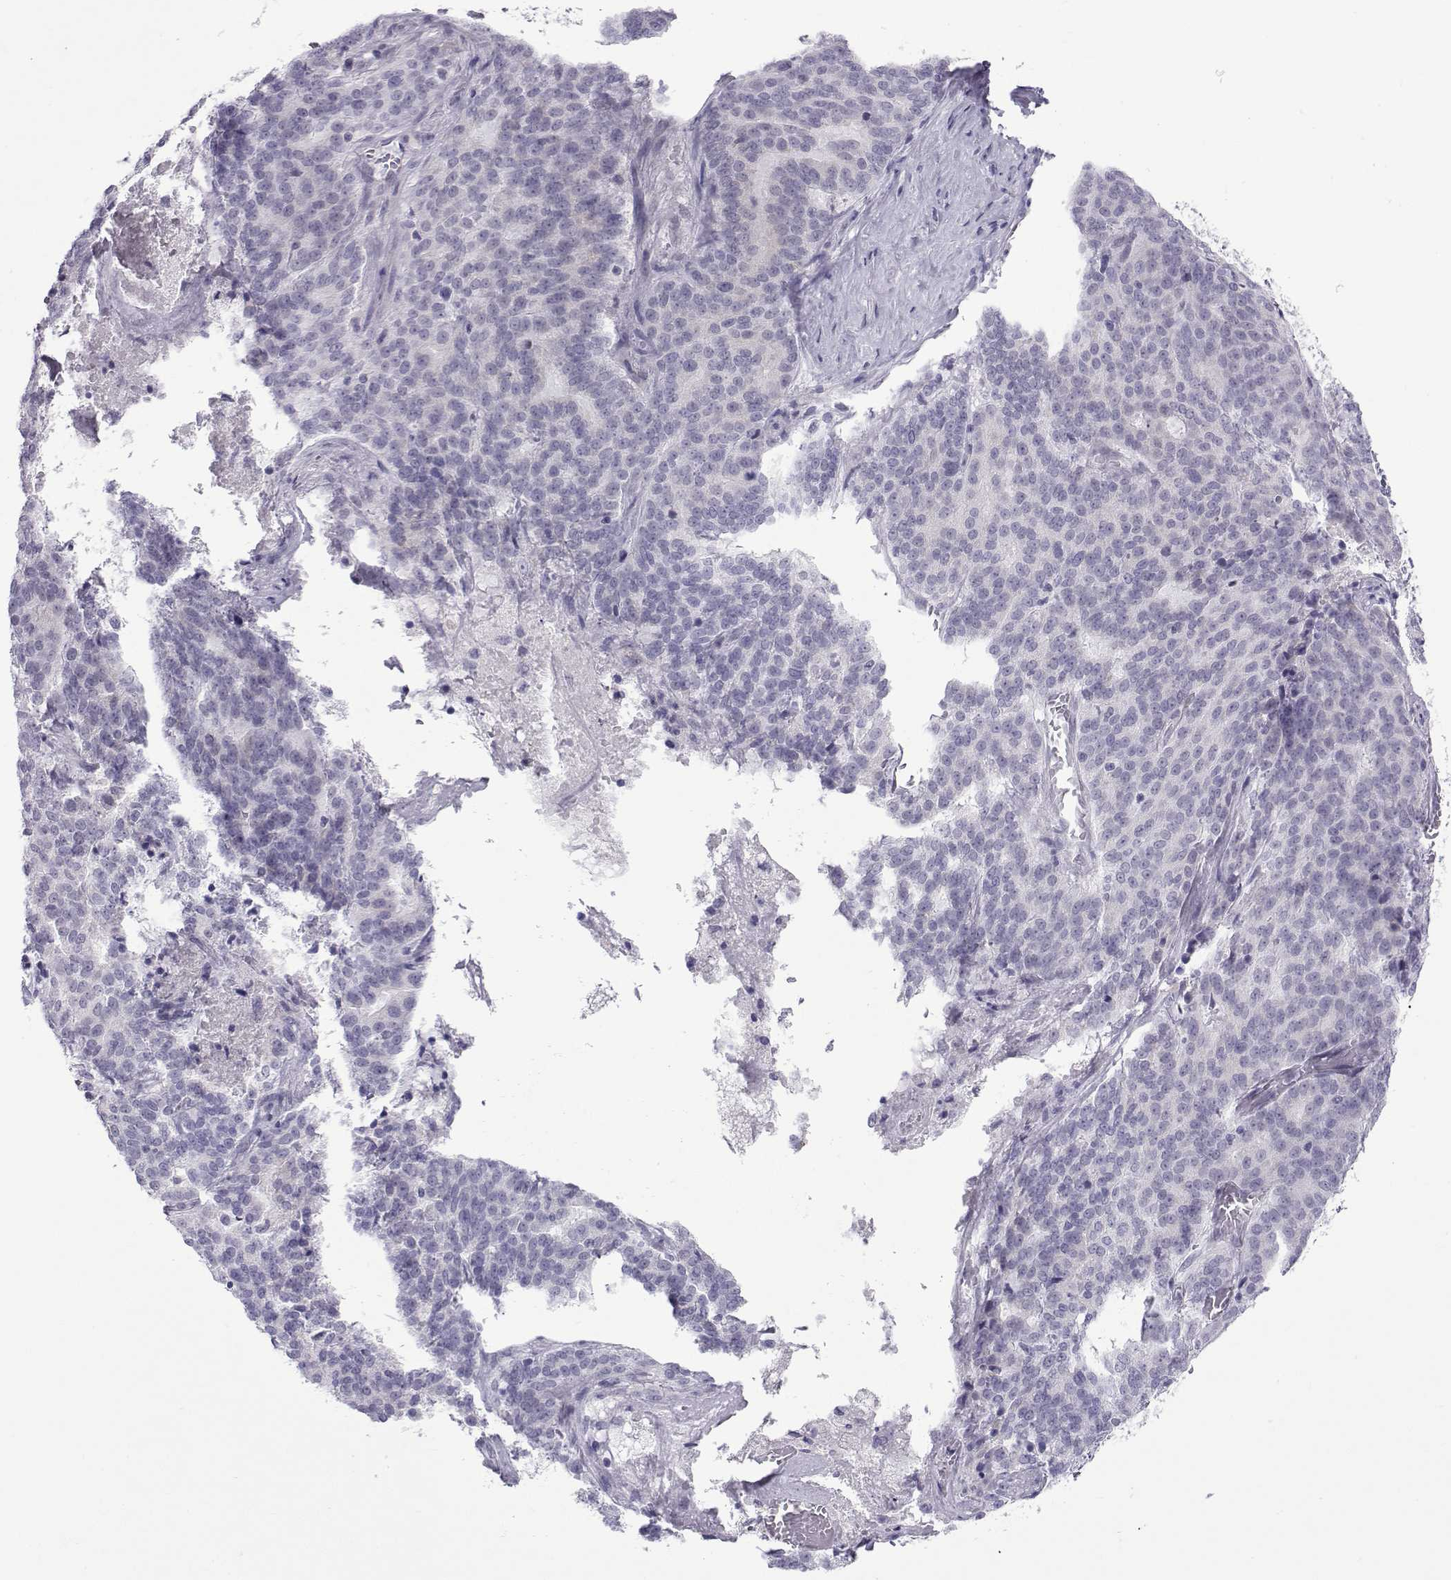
{"staining": {"intensity": "negative", "quantity": "none", "location": "none"}, "tissue": "liver cancer", "cell_type": "Tumor cells", "image_type": "cancer", "snomed": [{"axis": "morphology", "description": "Cholangiocarcinoma"}, {"axis": "topography", "description": "Liver"}], "caption": "Protein analysis of cholangiocarcinoma (liver) shows no significant positivity in tumor cells.", "gene": "CFAP53", "patient": {"sex": "female", "age": 47}}